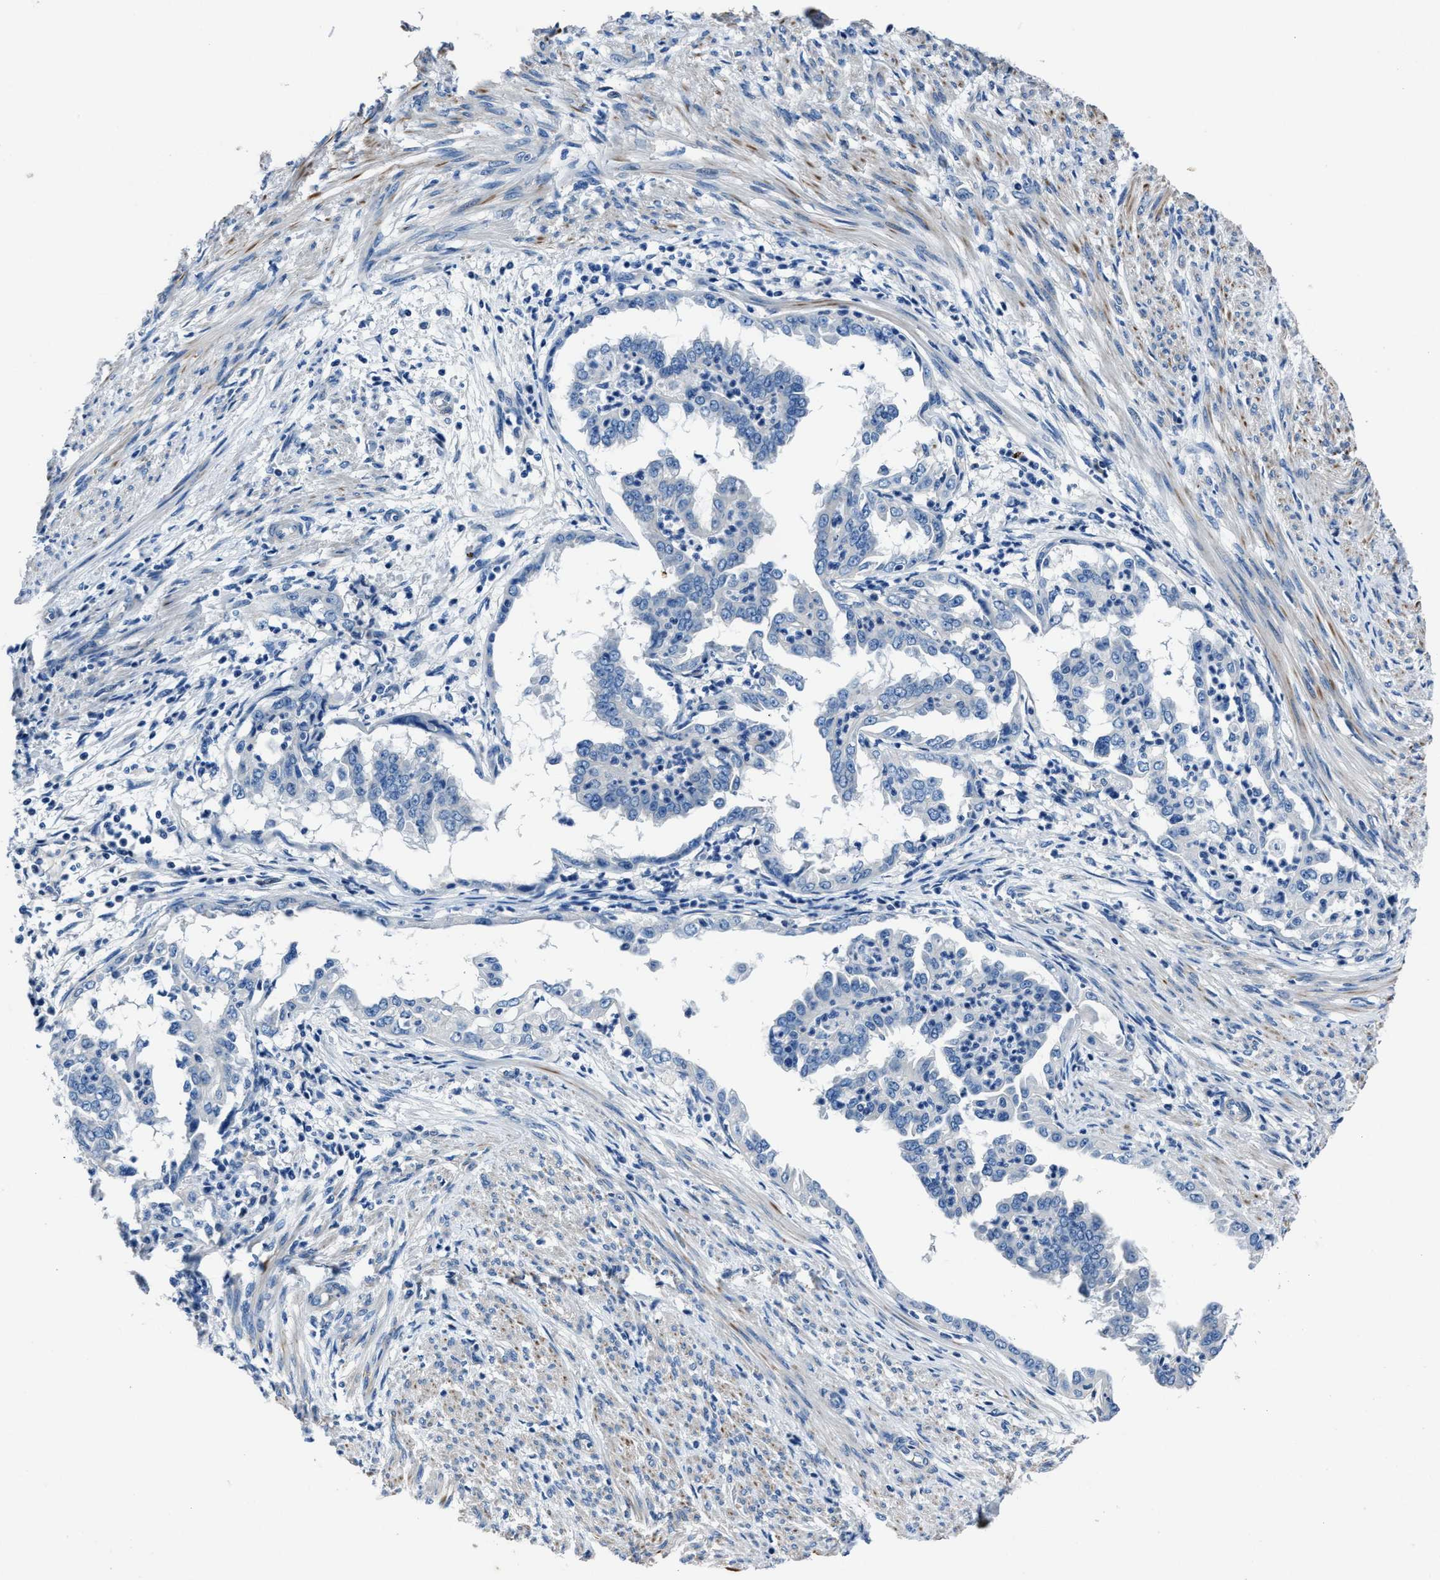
{"staining": {"intensity": "negative", "quantity": "none", "location": "none"}, "tissue": "endometrial cancer", "cell_type": "Tumor cells", "image_type": "cancer", "snomed": [{"axis": "morphology", "description": "Adenocarcinoma, NOS"}, {"axis": "topography", "description": "Endometrium"}], "caption": "DAB (3,3'-diaminobenzidine) immunohistochemical staining of human adenocarcinoma (endometrial) displays no significant staining in tumor cells.", "gene": "NACAD", "patient": {"sex": "female", "age": 85}}